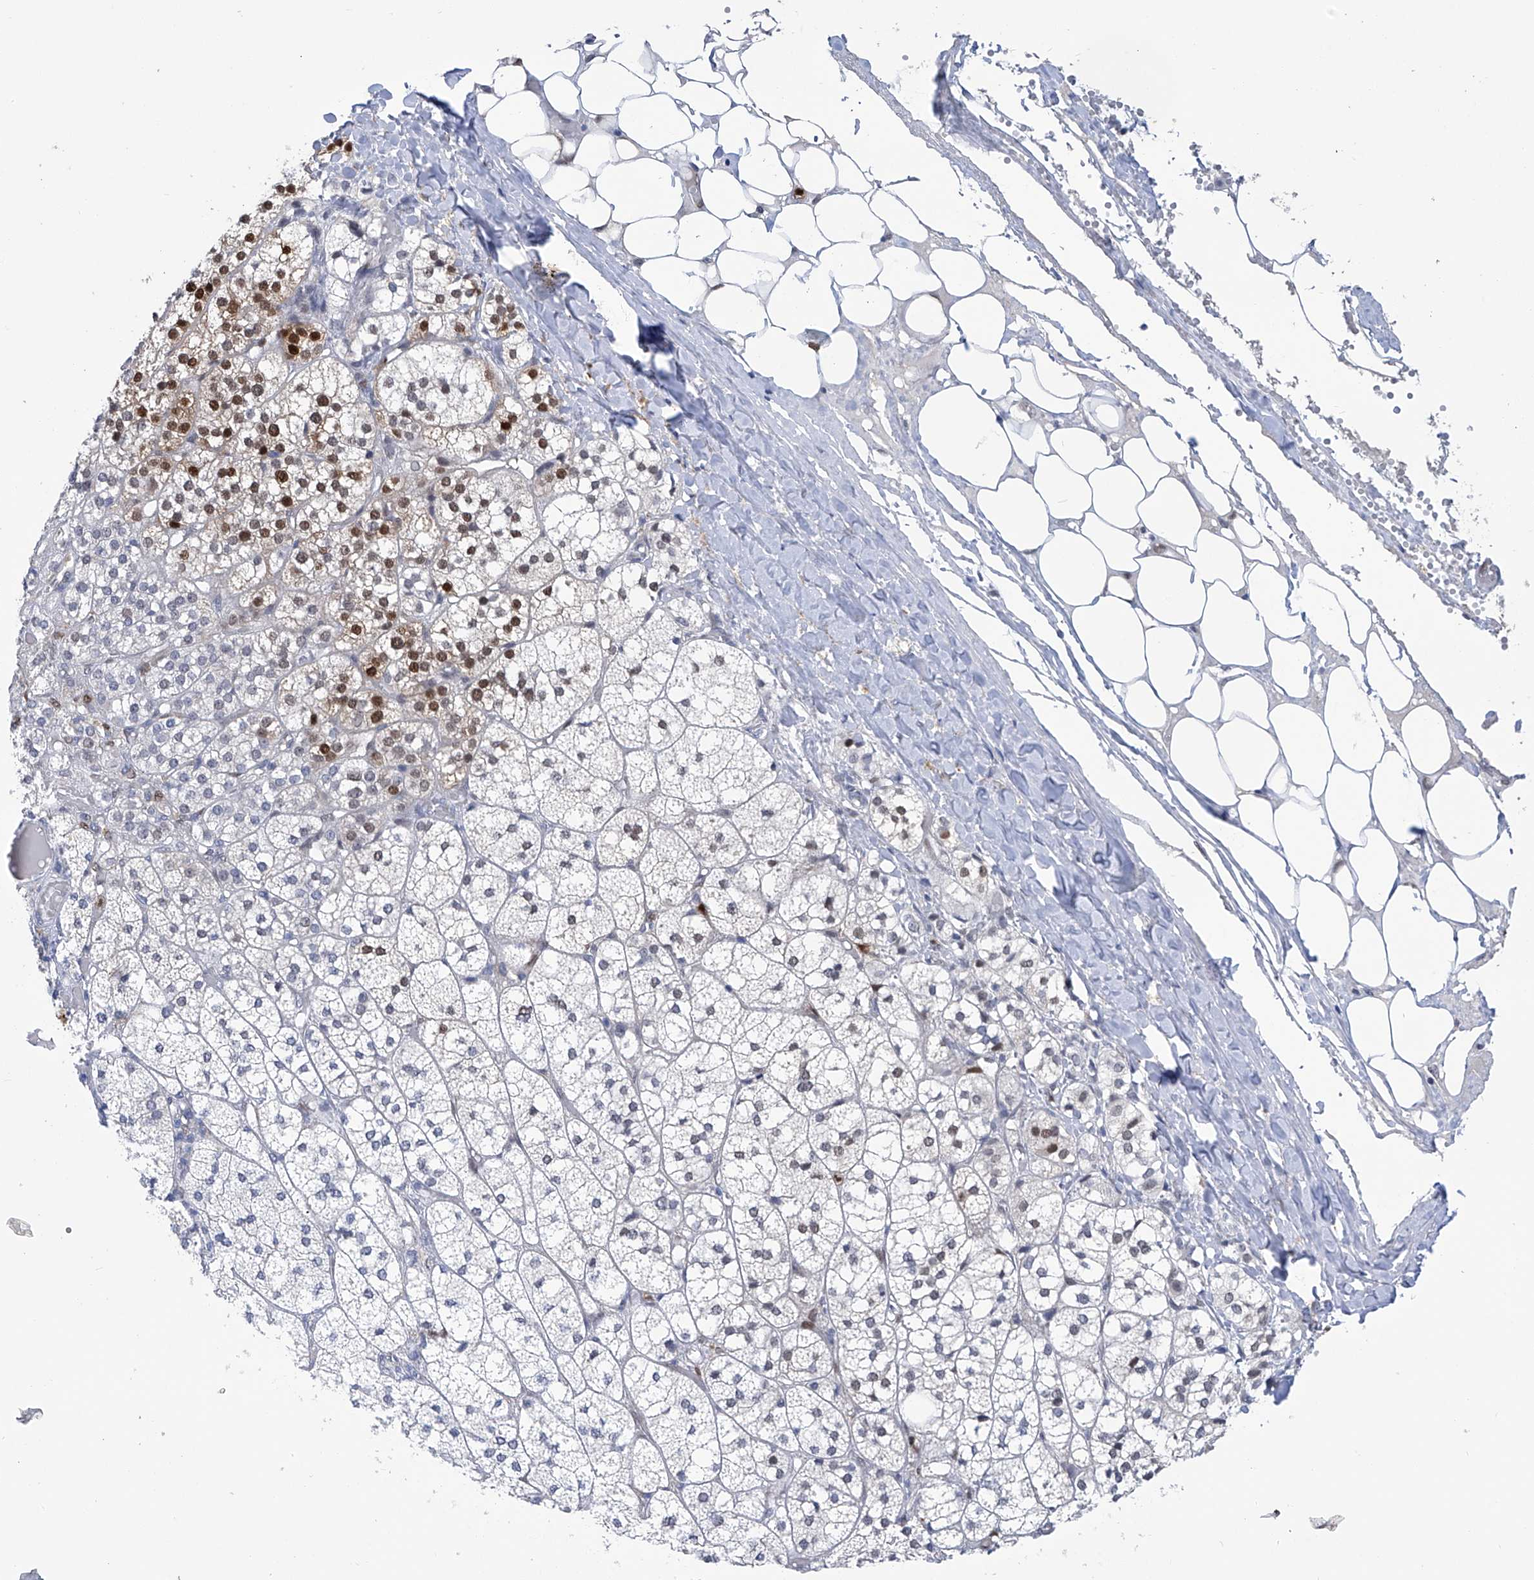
{"staining": {"intensity": "strong", "quantity": "25%-75%", "location": "nuclear"}, "tissue": "adrenal gland", "cell_type": "Glandular cells", "image_type": "normal", "snomed": [{"axis": "morphology", "description": "Normal tissue, NOS"}, {"axis": "topography", "description": "Adrenal gland"}], "caption": "Unremarkable adrenal gland displays strong nuclear staining in about 25%-75% of glandular cells, visualized by immunohistochemistry.", "gene": "PHF20", "patient": {"sex": "female", "age": 61}}